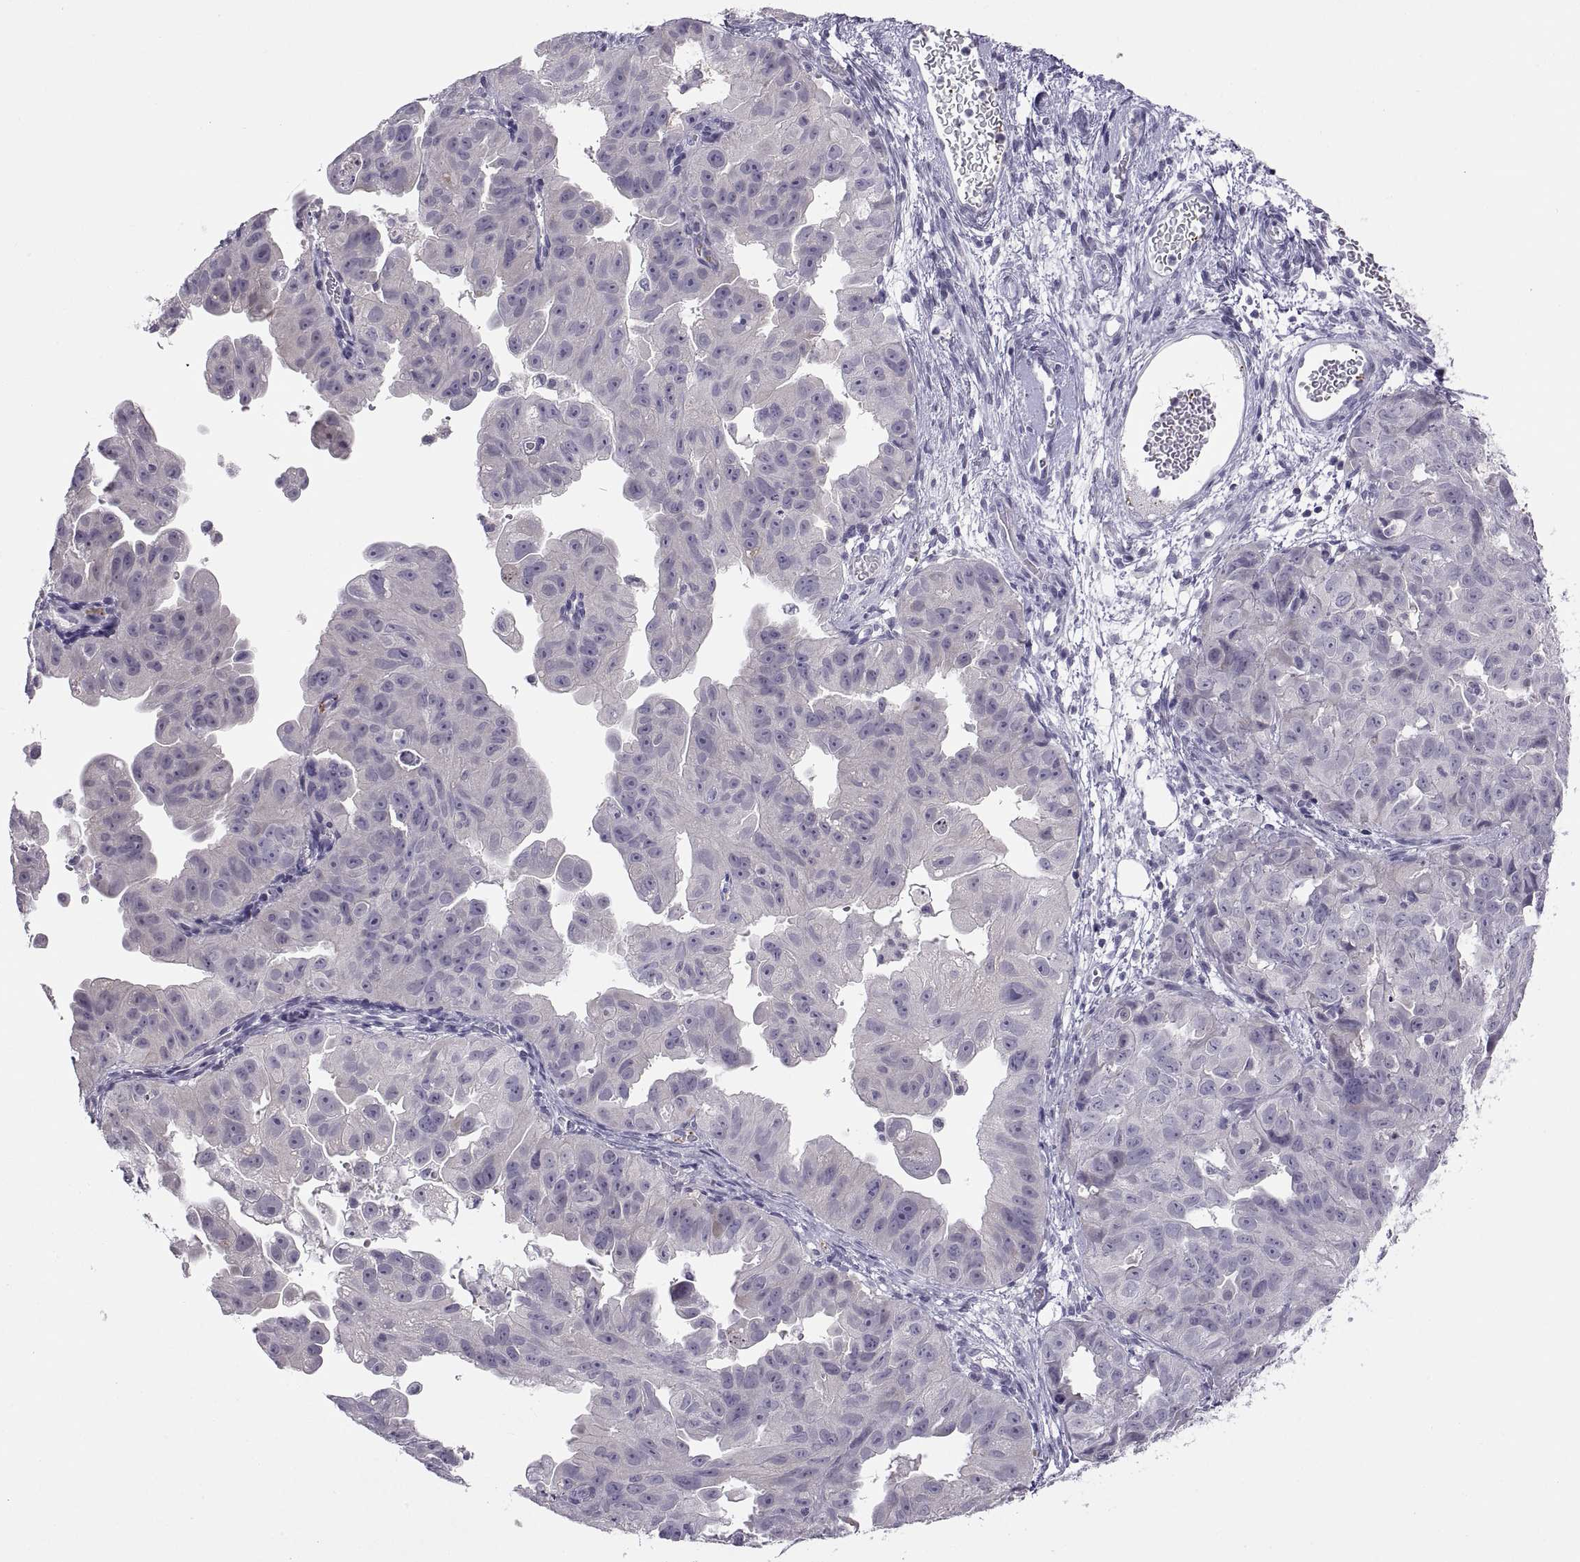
{"staining": {"intensity": "negative", "quantity": "none", "location": "none"}, "tissue": "ovarian cancer", "cell_type": "Tumor cells", "image_type": "cancer", "snomed": [{"axis": "morphology", "description": "Carcinoma, endometroid"}, {"axis": "topography", "description": "Ovary"}], "caption": "The IHC micrograph has no significant expression in tumor cells of ovarian cancer tissue. Brightfield microscopy of immunohistochemistry stained with DAB (brown) and hematoxylin (blue), captured at high magnification.", "gene": "TTC21A", "patient": {"sex": "female", "age": 85}}